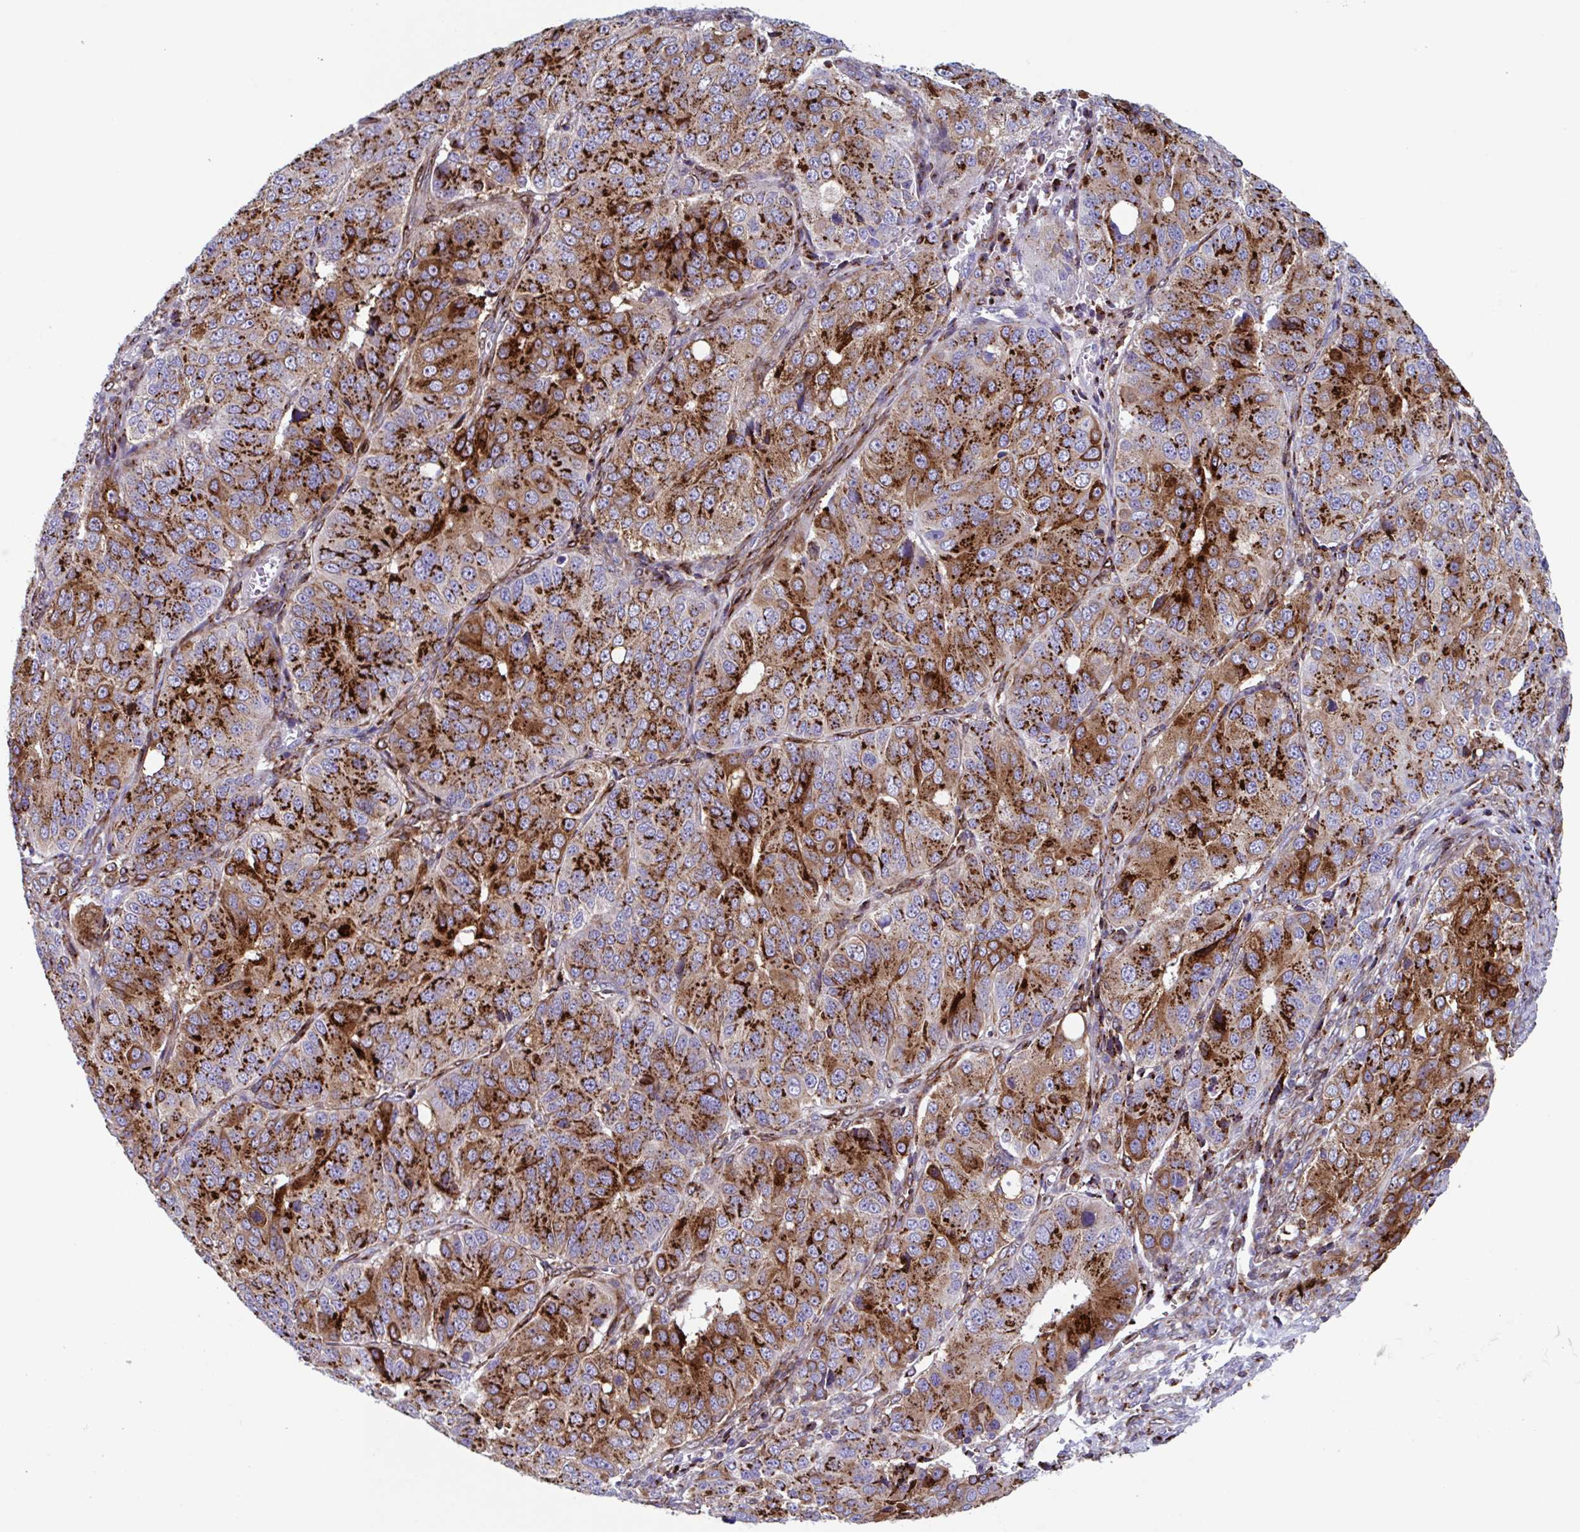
{"staining": {"intensity": "strong", "quantity": ">75%", "location": "cytoplasmic/membranous"}, "tissue": "ovarian cancer", "cell_type": "Tumor cells", "image_type": "cancer", "snomed": [{"axis": "morphology", "description": "Carcinoma, endometroid"}, {"axis": "topography", "description": "Ovary"}], "caption": "Ovarian endometroid carcinoma tissue reveals strong cytoplasmic/membranous expression in approximately >75% of tumor cells", "gene": "RFK", "patient": {"sex": "female", "age": 51}}